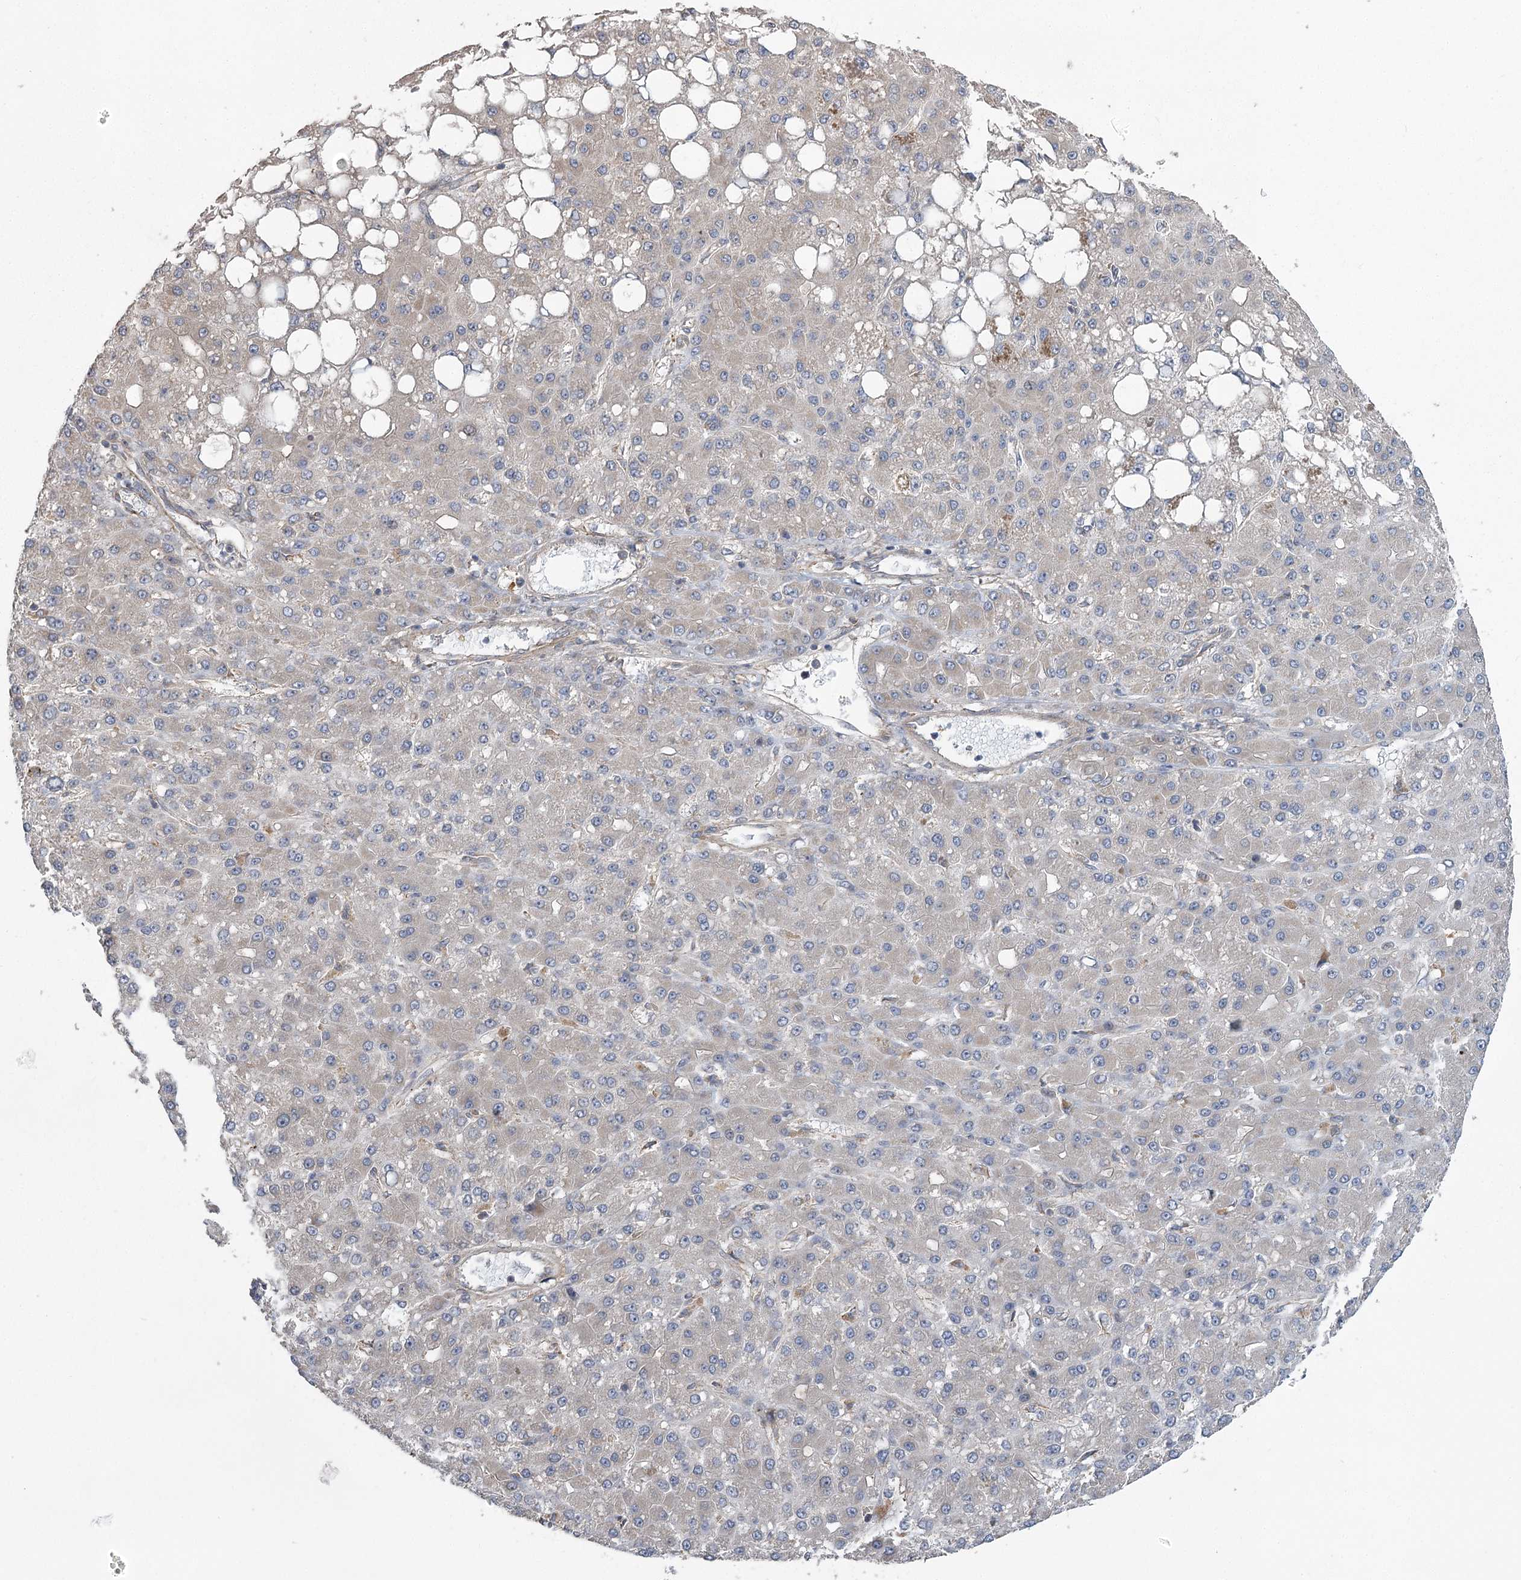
{"staining": {"intensity": "weak", "quantity": "<25%", "location": "cytoplasmic/membranous"}, "tissue": "liver cancer", "cell_type": "Tumor cells", "image_type": "cancer", "snomed": [{"axis": "morphology", "description": "Carcinoma, Hepatocellular, NOS"}, {"axis": "topography", "description": "Liver"}], "caption": "Protein analysis of liver cancer displays no significant staining in tumor cells.", "gene": "RWDD4", "patient": {"sex": "male", "age": 67}}